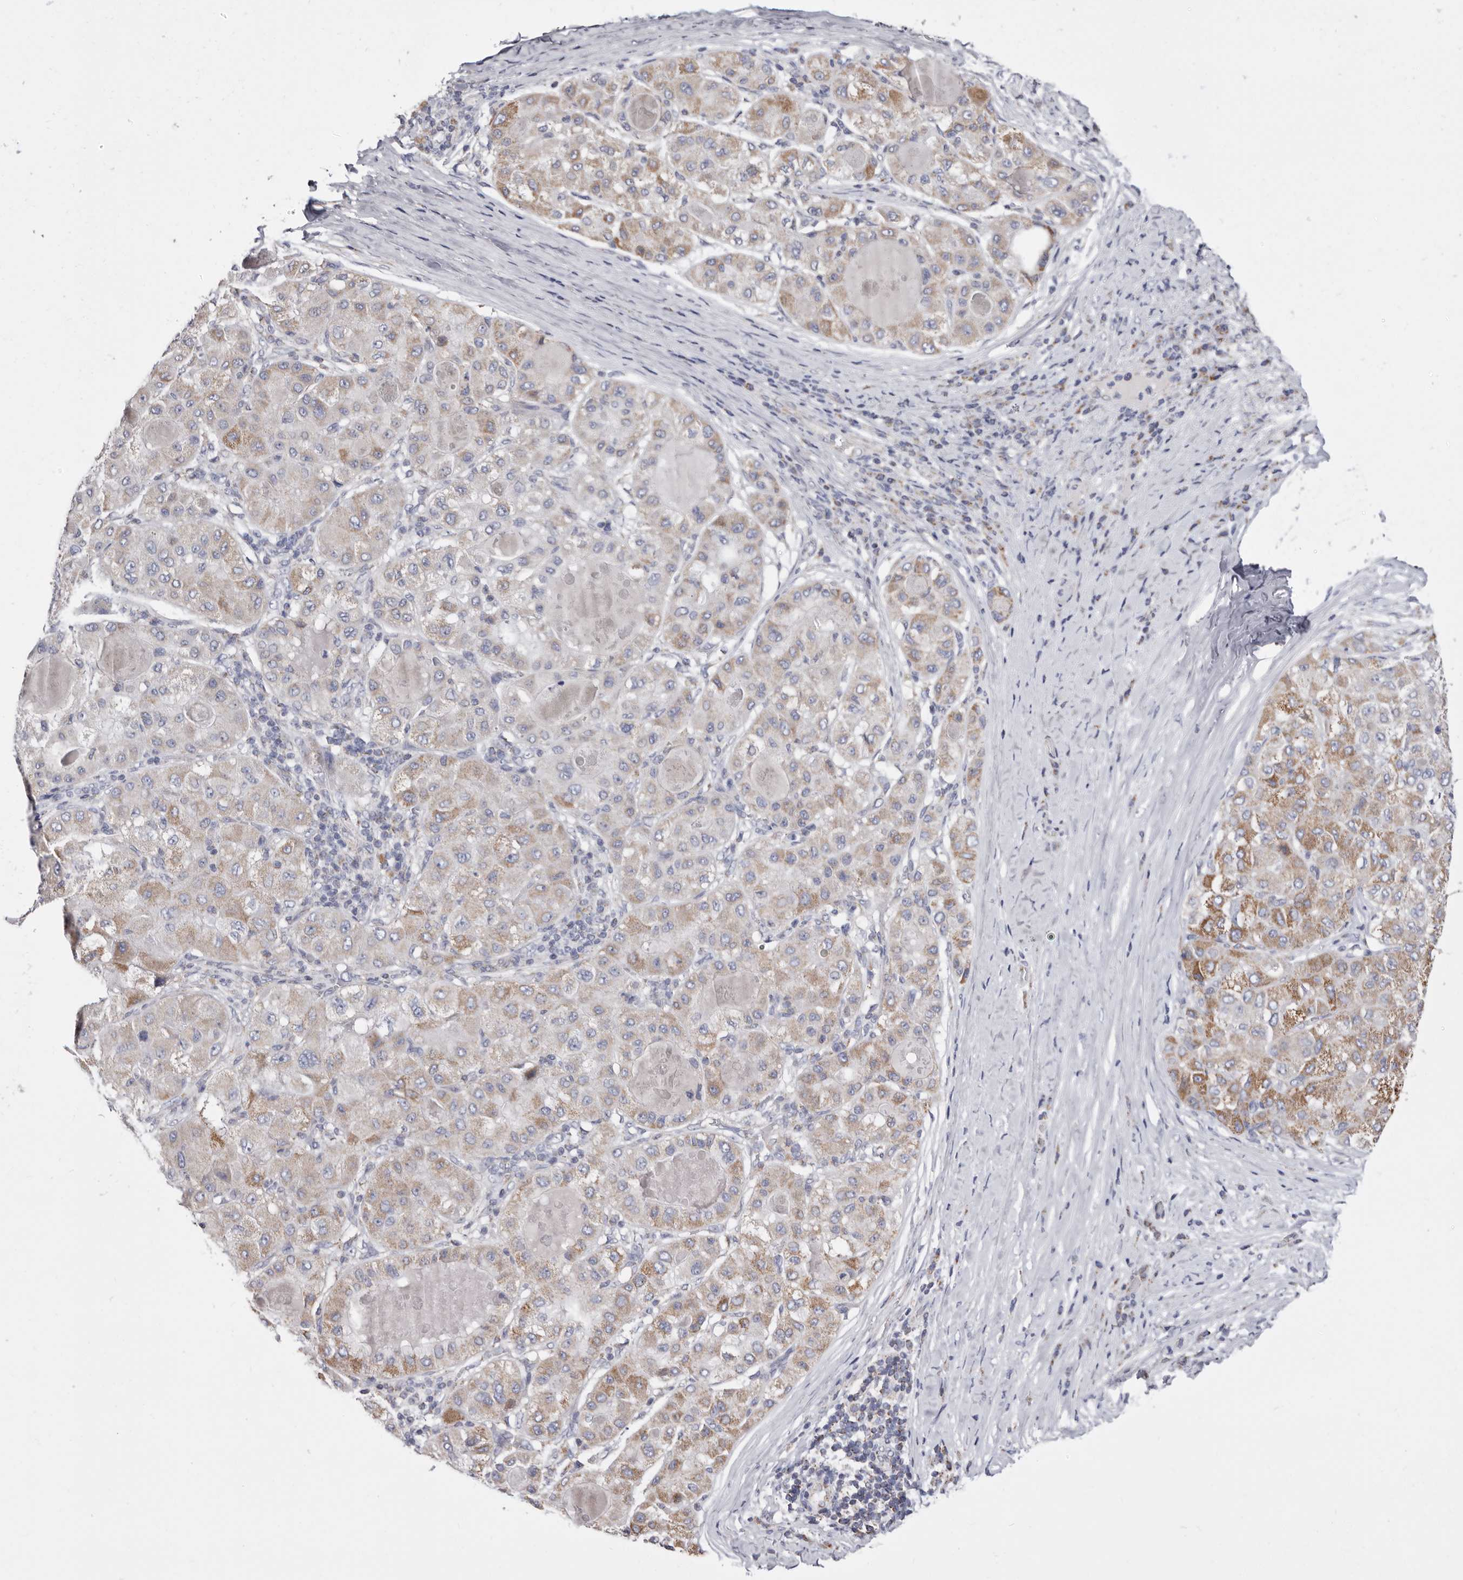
{"staining": {"intensity": "moderate", "quantity": ">75%", "location": "cytoplasmic/membranous"}, "tissue": "liver cancer", "cell_type": "Tumor cells", "image_type": "cancer", "snomed": [{"axis": "morphology", "description": "Carcinoma, Hepatocellular, NOS"}, {"axis": "topography", "description": "Liver"}], "caption": "A brown stain highlights moderate cytoplasmic/membranous staining of a protein in liver cancer tumor cells. (DAB (3,3'-diaminobenzidine) = brown stain, brightfield microscopy at high magnification).", "gene": "RSPO2", "patient": {"sex": "male", "age": 80}}